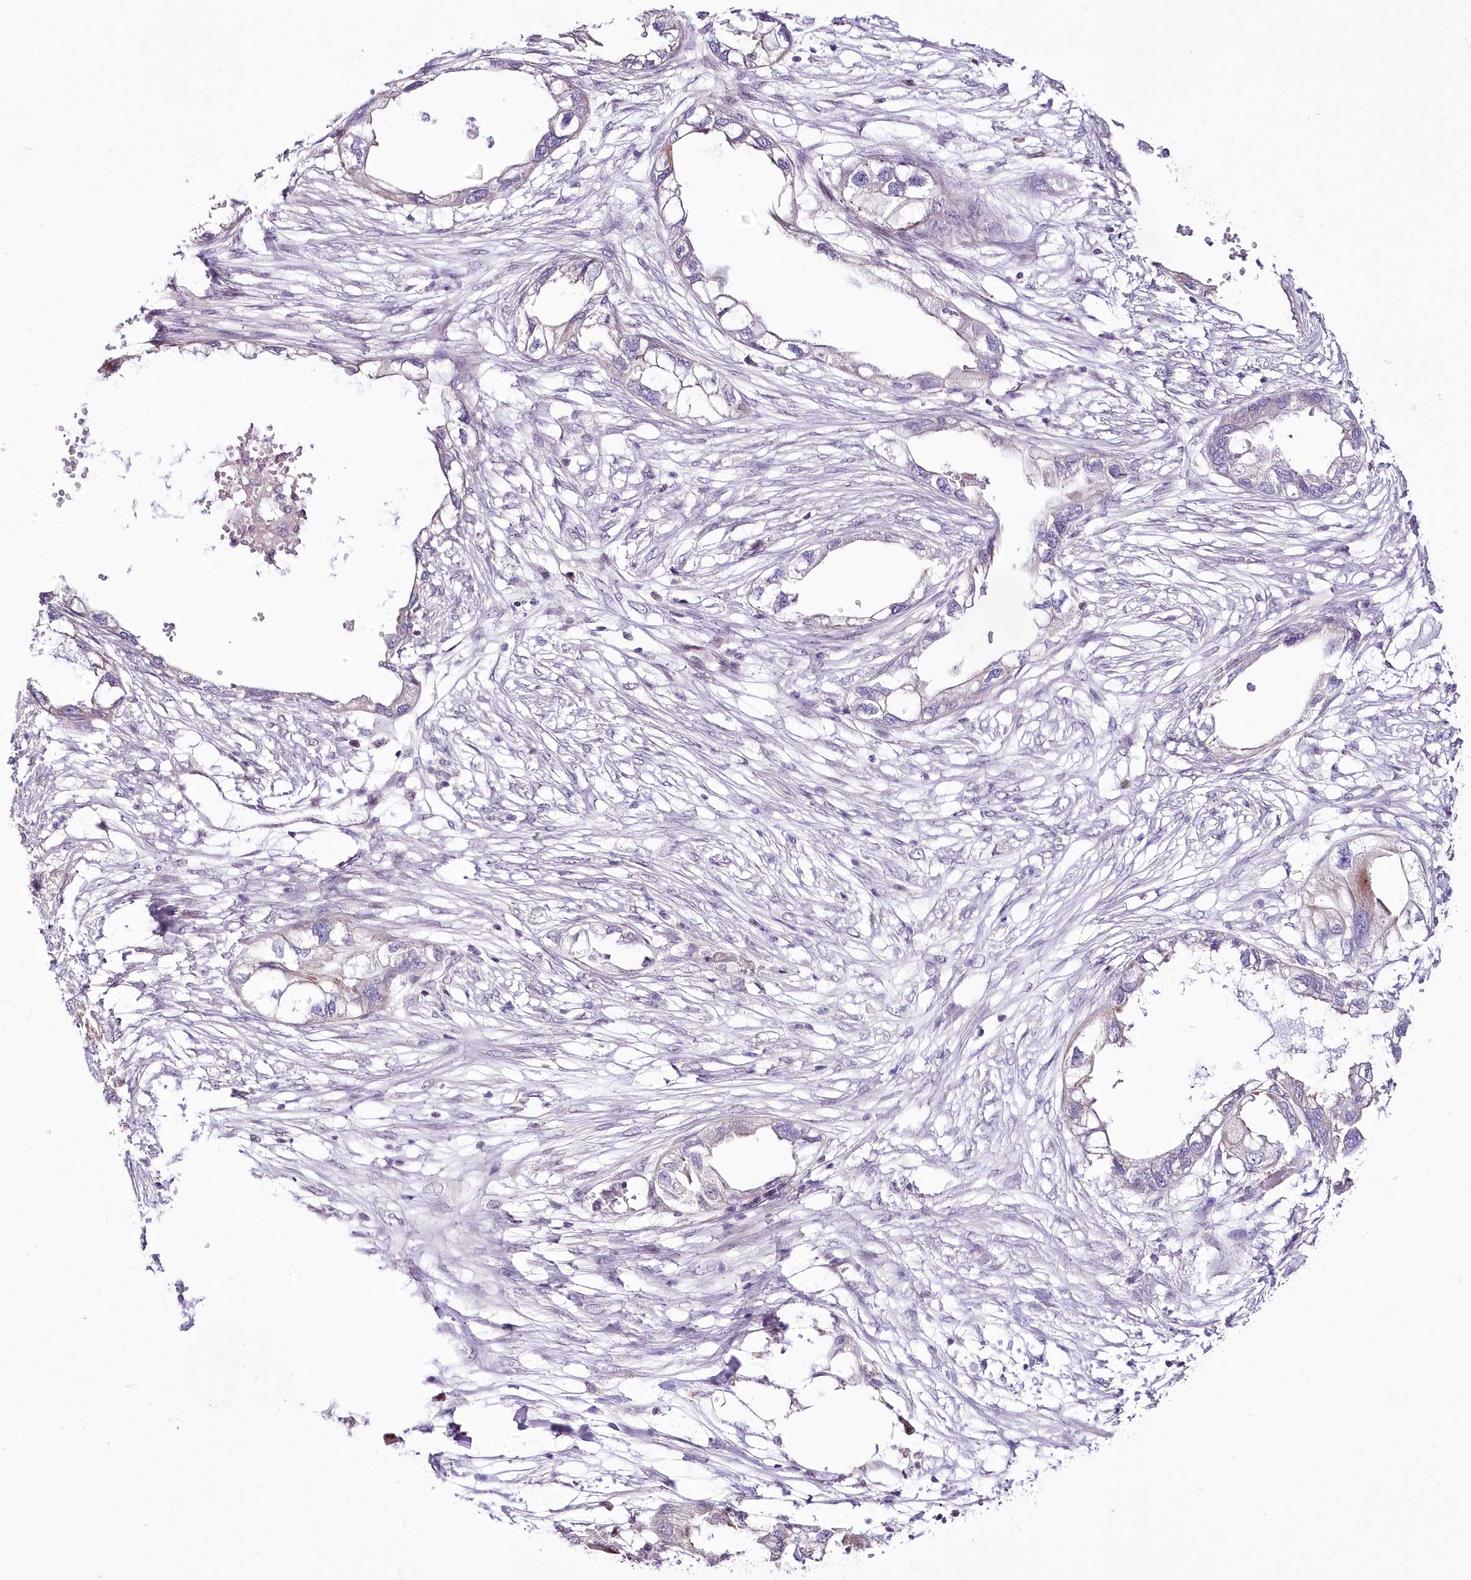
{"staining": {"intensity": "negative", "quantity": "none", "location": "none"}, "tissue": "endometrial cancer", "cell_type": "Tumor cells", "image_type": "cancer", "snomed": [{"axis": "morphology", "description": "Adenocarcinoma, NOS"}, {"axis": "morphology", "description": "Adenocarcinoma, metastatic, NOS"}, {"axis": "topography", "description": "Adipose tissue"}, {"axis": "topography", "description": "Endometrium"}], "caption": "This micrograph is of endometrial cancer (adenocarcinoma) stained with immunohistochemistry (IHC) to label a protein in brown with the nuclei are counter-stained blue. There is no expression in tumor cells.", "gene": "FAM241B", "patient": {"sex": "female", "age": 67}}